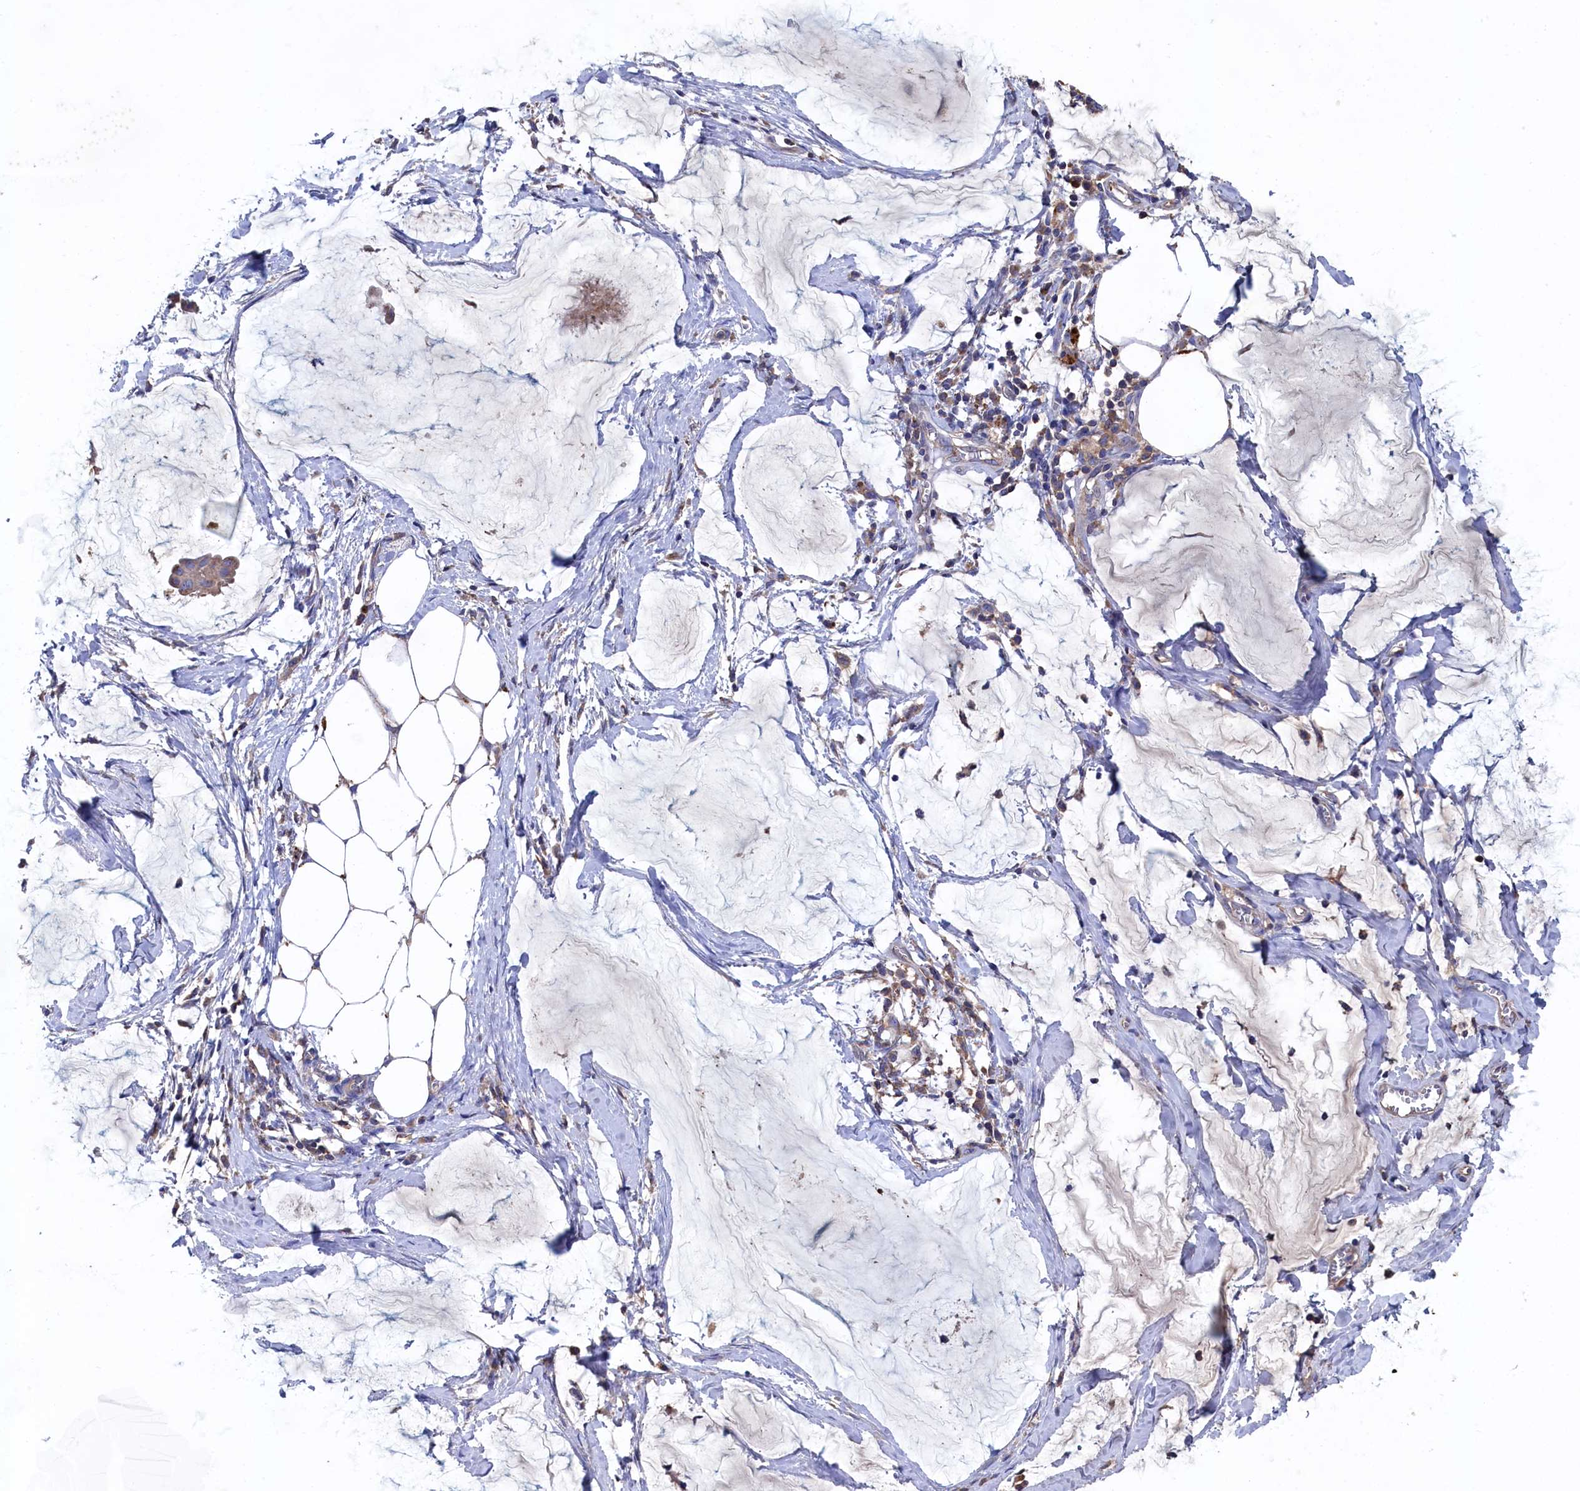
{"staining": {"intensity": "weak", "quantity": ">75%", "location": "cytoplasmic/membranous"}, "tissue": "ovarian cancer", "cell_type": "Tumor cells", "image_type": "cancer", "snomed": [{"axis": "morphology", "description": "Cystadenocarcinoma, mucinous, NOS"}, {"axis": "topography", "description": "Ovary"}], "caption": "A low amount of weak cytoplasmic/membranous positivity is identified in approximately >75% of tumor cells in ovarian cancer (mucinous cystadenocarcinoma) tissue.", "gene": "TK2", "patient": {"sex": "female", "age": 73}}